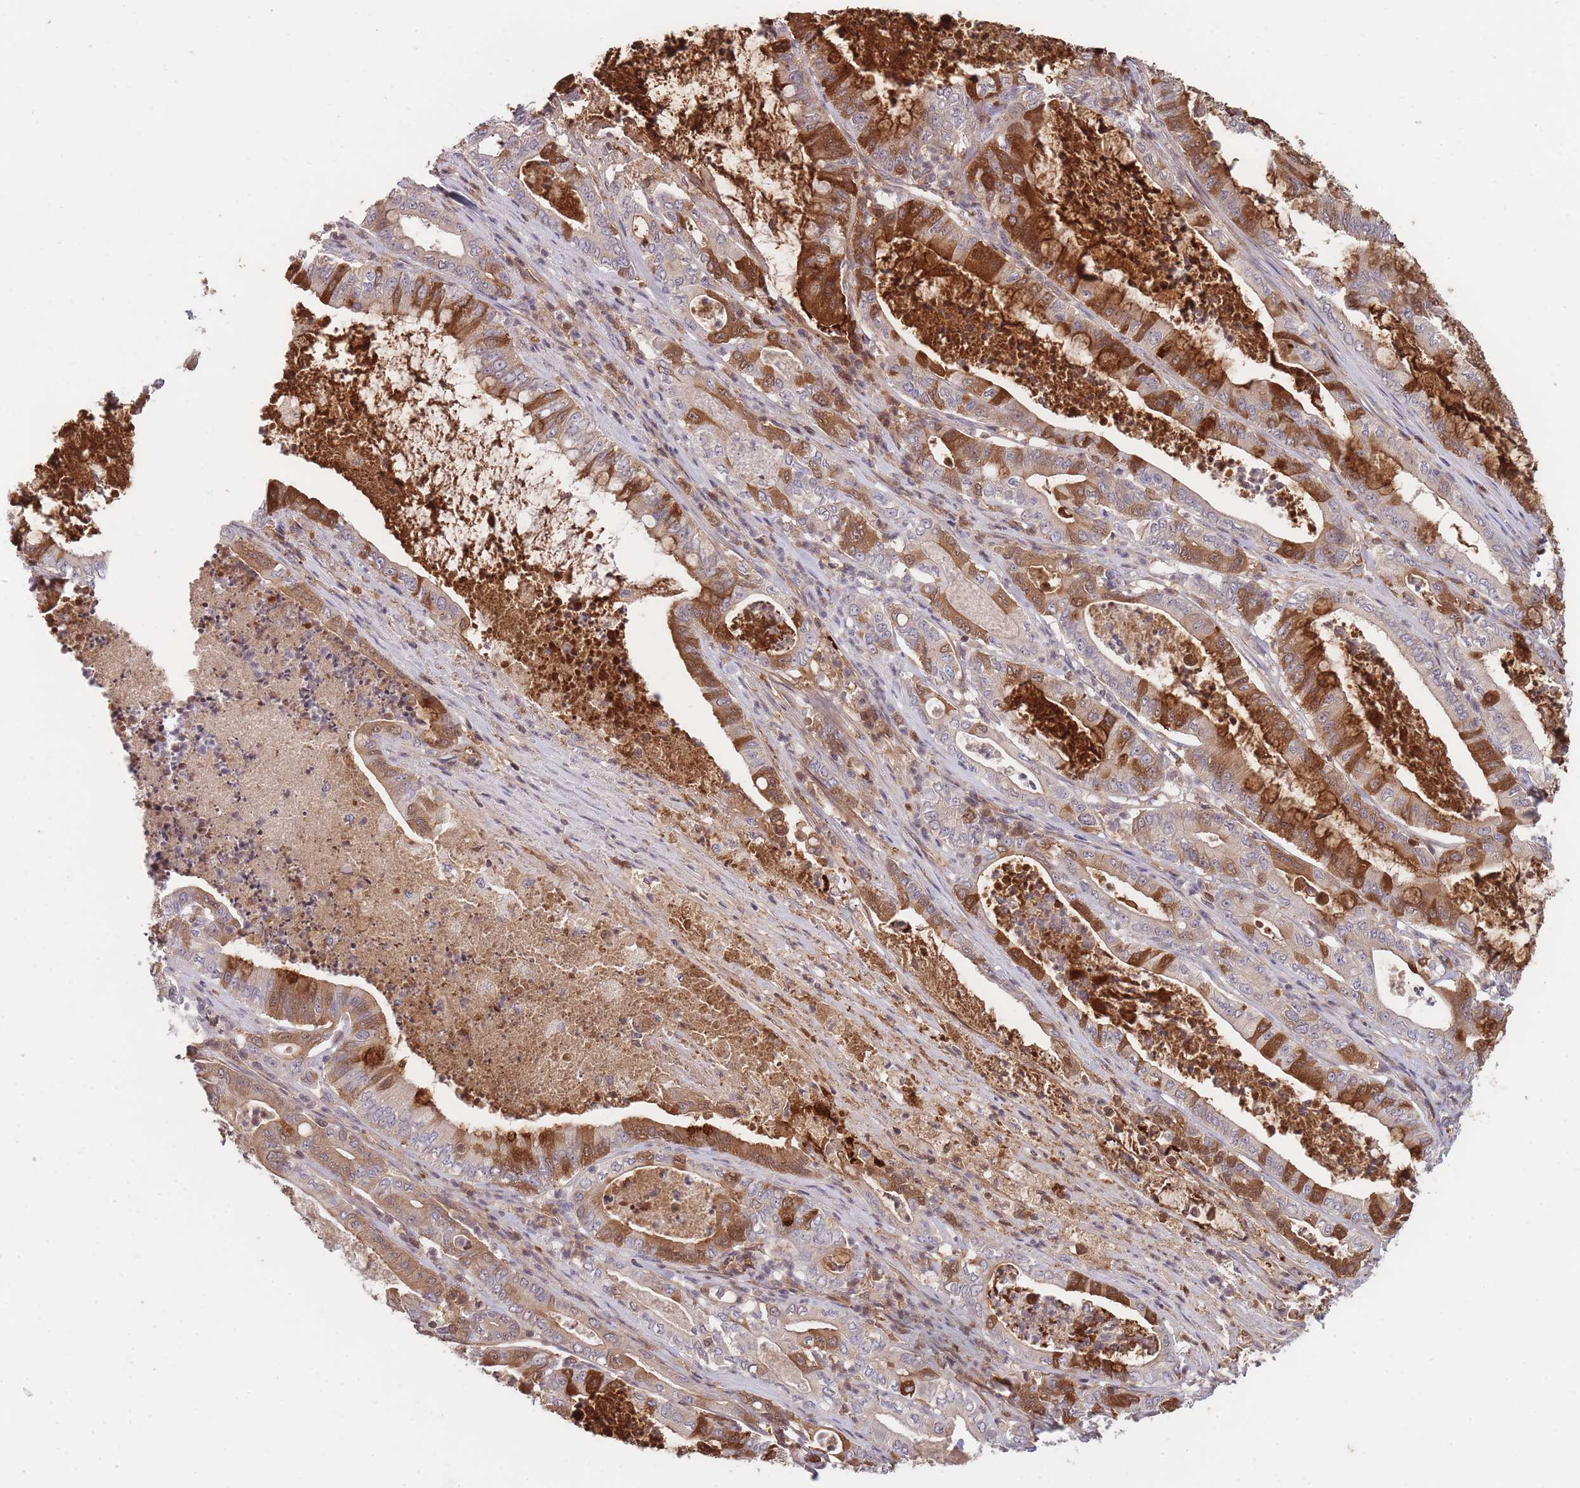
{"staining": {"intensity": "strong", "quantity": "25%-75%", "location": "cytoplasmic/membranous"}, "tissue": "pancreatic cancer", "cell_type": "Tumor cells", "image_type": "cancer", "snomed": [{"axis": "morphology", "description": "Adenocarcinoma, NOS"}, {"axis": "topography", "description": "Pancreas"}], "caption": "The micrograph reveals immunohistochemical staining of pancreatic cancer (adenocarcinoma). There is strong cytoplasmic/membranous positivity is appreciated in approximately 25%-75% of tumor cells. The protein is shown in brown color, while the nuclei are stained blue.", "gene": "RALGDS", "patient": {"sex": "male", "age": 71}}